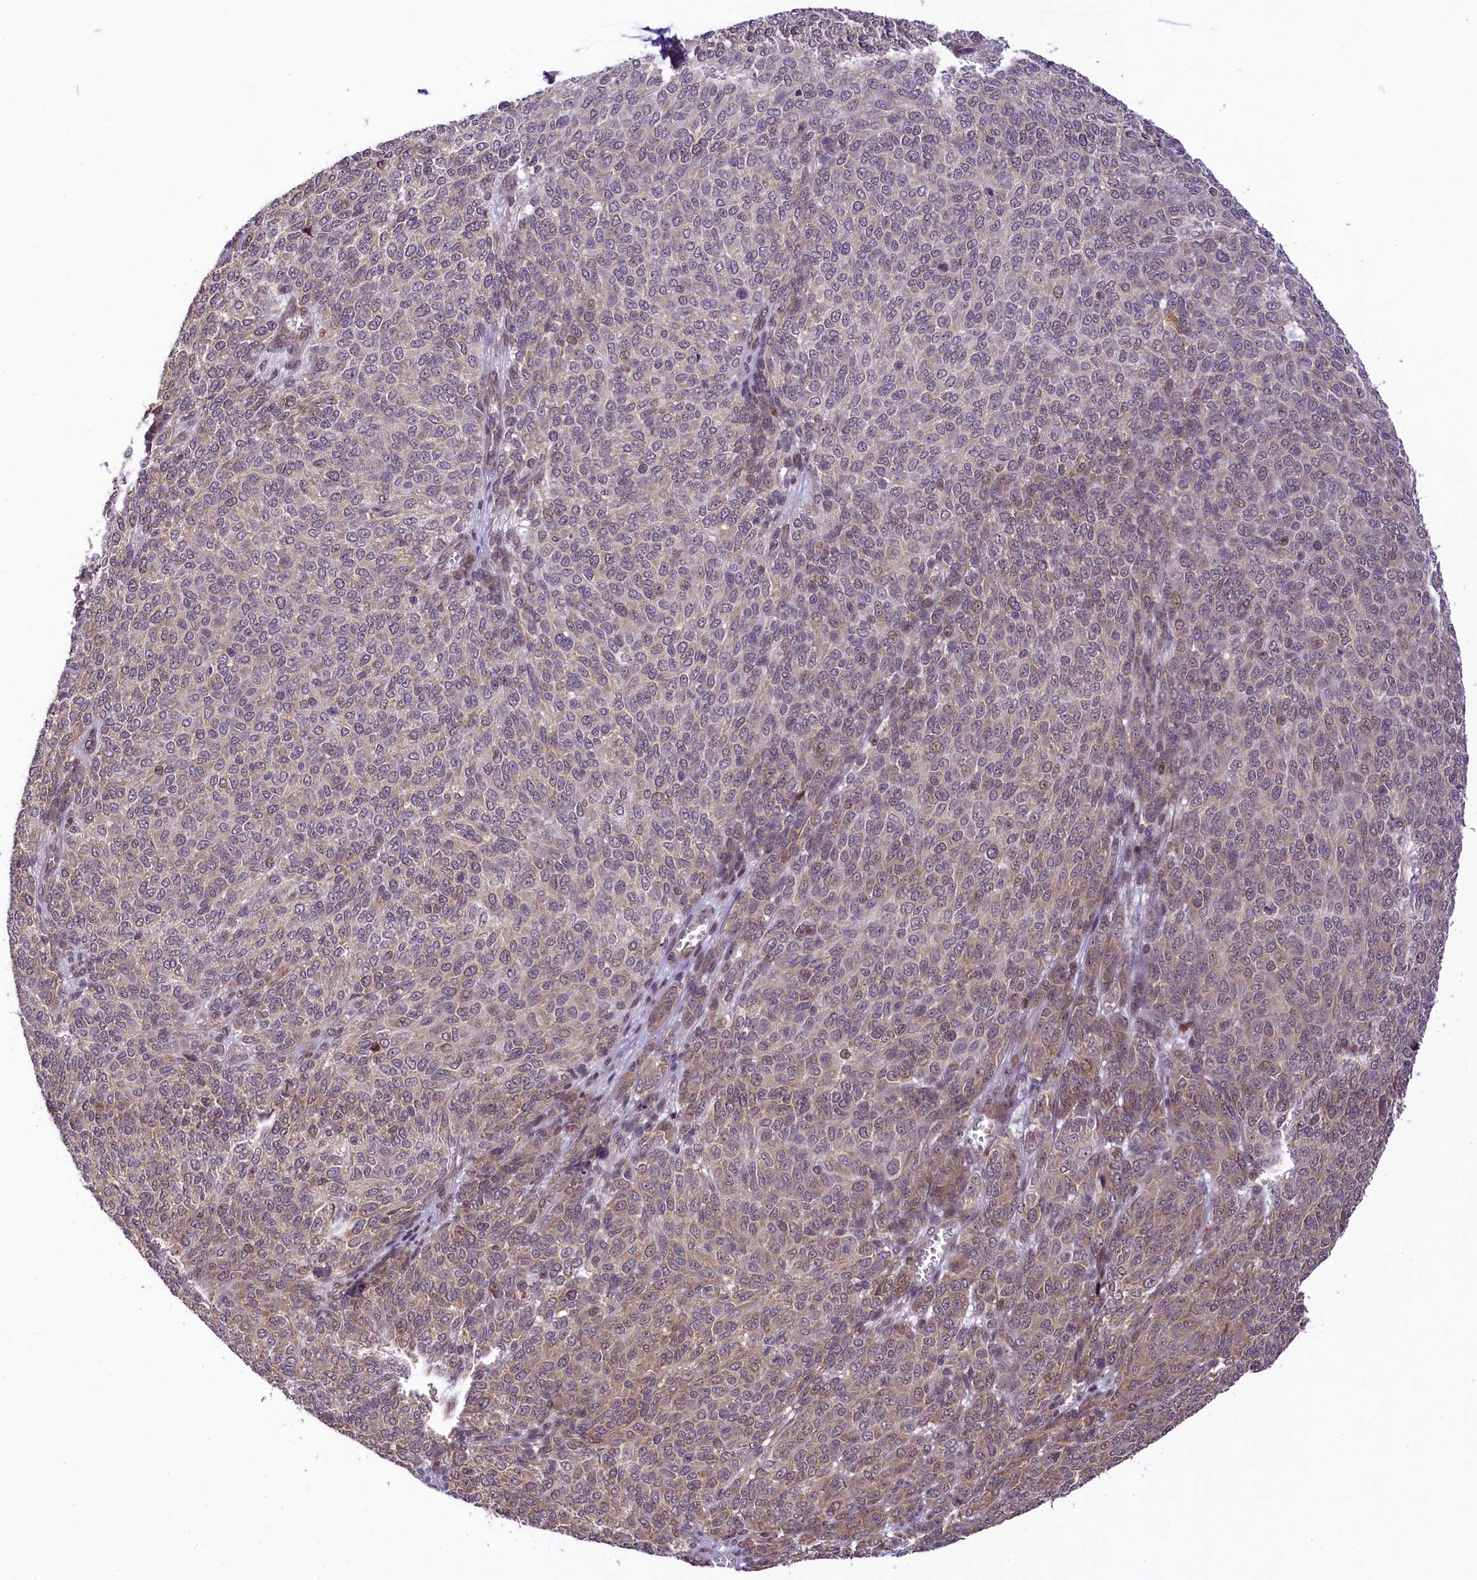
{"staining": {"intensity": "weak", "quantity": ">75%", "location": "cytoplasmic/membranous"}, "tissue": "melanoma", "cell_type": "Tumor cells", "image_type": "cancer", "snomed": [{"axis": "morphology", "description": "Malignant melanoma, NOS"}, {"axis": "topography", "description": "Skin"}], "caption": "An immunohistochemistry histopathology image of neoplastic tissue is shown. Protein staining in brown labels weak cytoplasmic/membranous positivity in melanoma within tumor cells.", "gene": "RBBP8", "patient": {"sex": "male", "age": 49}}